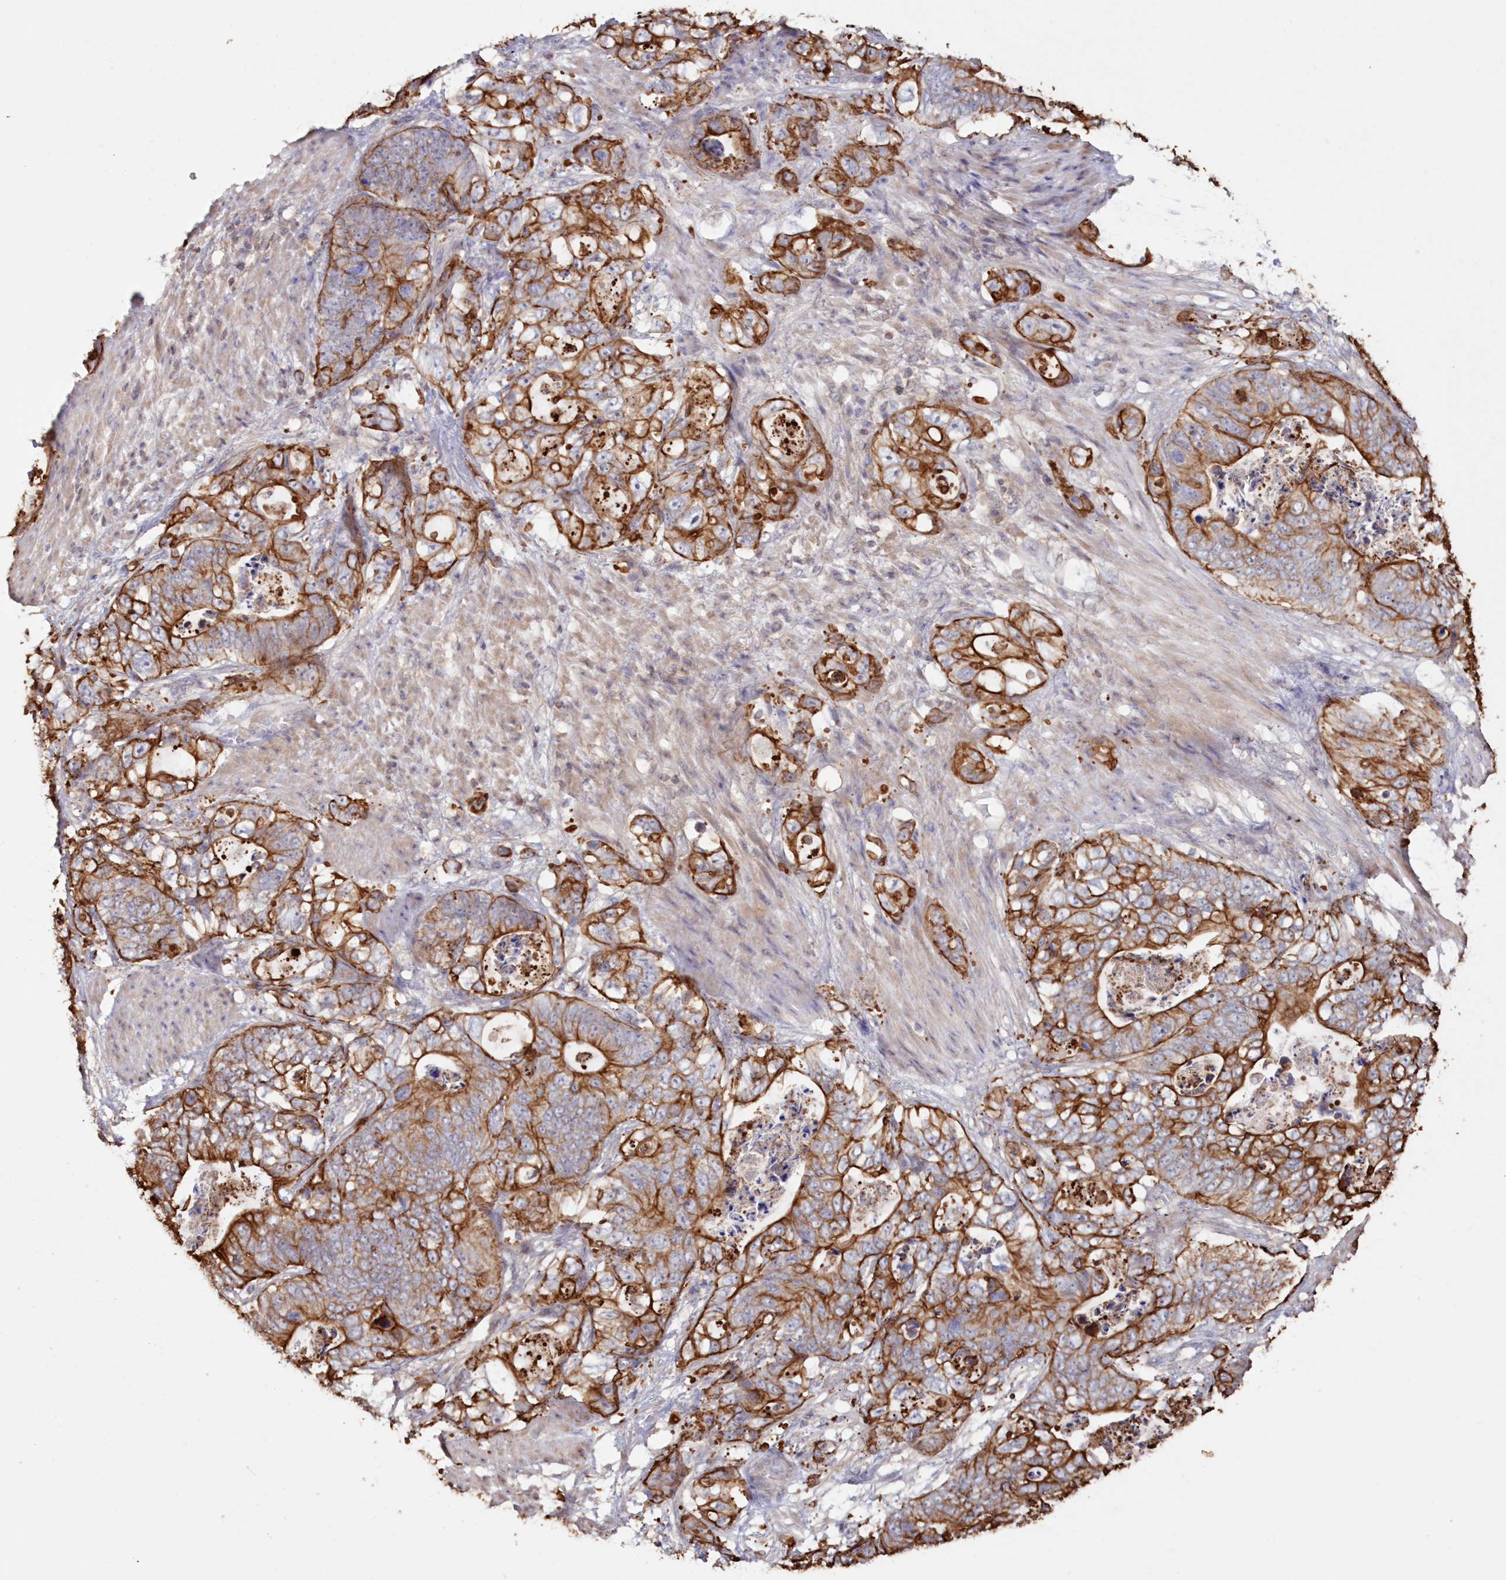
{"staining": {"intensity": "strong", "quantity": ">75%", "location": "cytoplasmic/membranous"}, "tissue": "stomach cancer", "cell_type": "Tumor cells", "image_type": "cancer", "snomed": [{"axis": "morphology", "description": "Normal tissue, NOS"}, {"axis": "morphology", "description": "Adenocarcinoma, NOS"}, {"axis": "topography", "description": "Stomach"}], "caption": "High-magnification brightfield microscopy of adenocarcinoma (stomach) stained with DAB (brown) and counterstained with hematoxylin (blue). tumor cells exhibit strong cytoplasmic/membranous expression is identified in approximately>75% of cells.", "gene": "SNED1", "patient": {"sex": "female", "age": 89}}